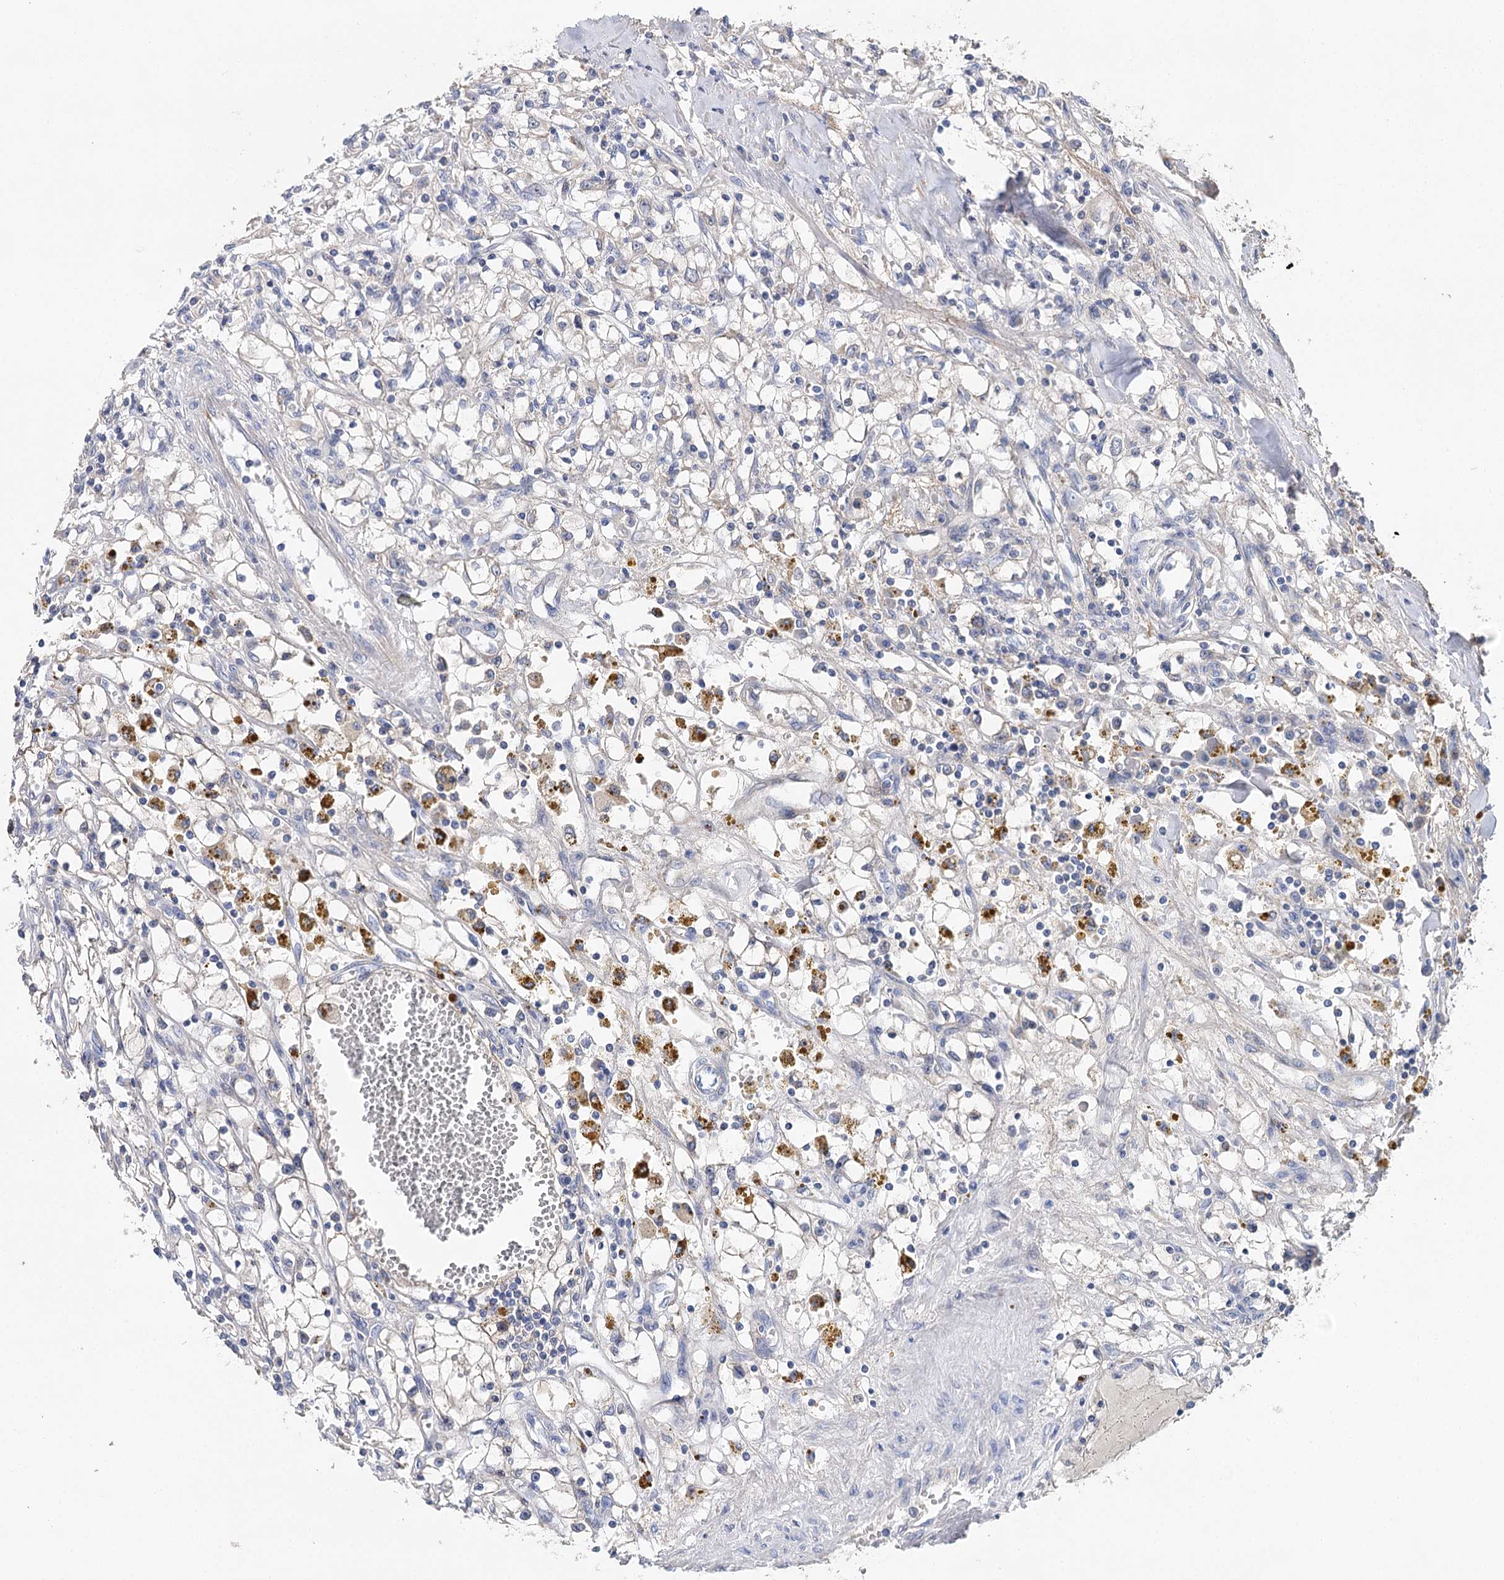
{"staining": {"intensity": "negative", "quantity": "none", "location": "none"}, "tissue": "renal cancer", "cell_type": "Tumor cells", "image_type": "cancer", "snomed": [{"axis": "morphology", "description": "Adenocarcinoma, NOS"}, {"axis": "topography", "description": "Kidney"}], "caption": "Immunohistochemical staining of renal adenocarcinoma displays no significant positivity in tumor cells. (DAB IHC with hematoxylin counter stain).", "gene": "EPYC", "patient": {"sex": "male", "age": 56}}